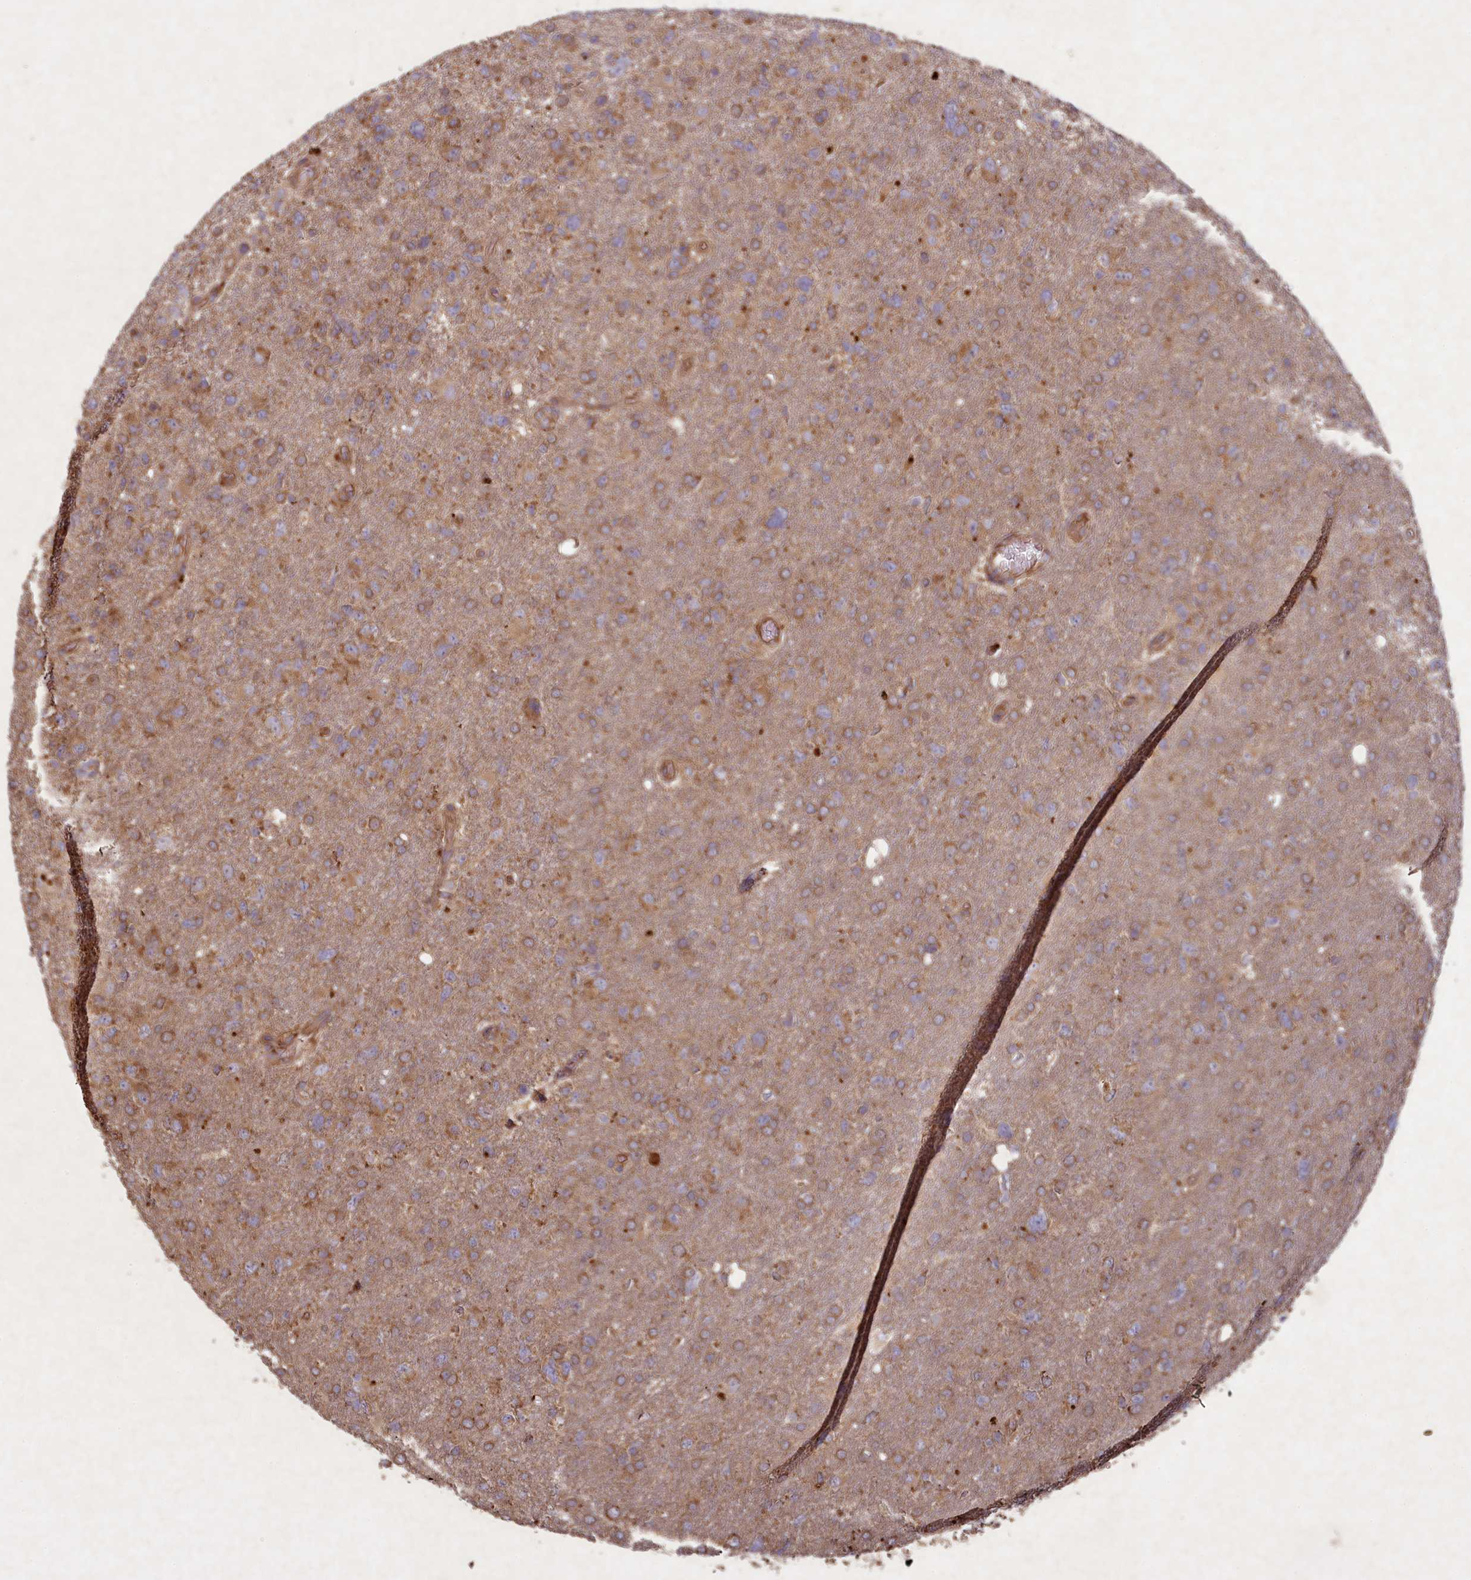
{"staining": {"intensity": "moderate", "quantity": ">75%", "location": "cytoplasmic/membranous"}, "tissue": "glioma", "cell_type": "Tumor cells", "image_type": "cancer", "snomed": [{"axis": "morphology", "description": "Glioma, malignant, High grade"}, {"axis": "topography", "description": "Brain"}], "caption": "DAB (3,3'-diaminobenzidine) immunohistochemical staining of glioma exhibits moderate cytoplasmic/membranous protein staining in approximately >75% of tumor cells.", "gene": "CIAO2B", "patient": {"sex": "male", "age": 61}}